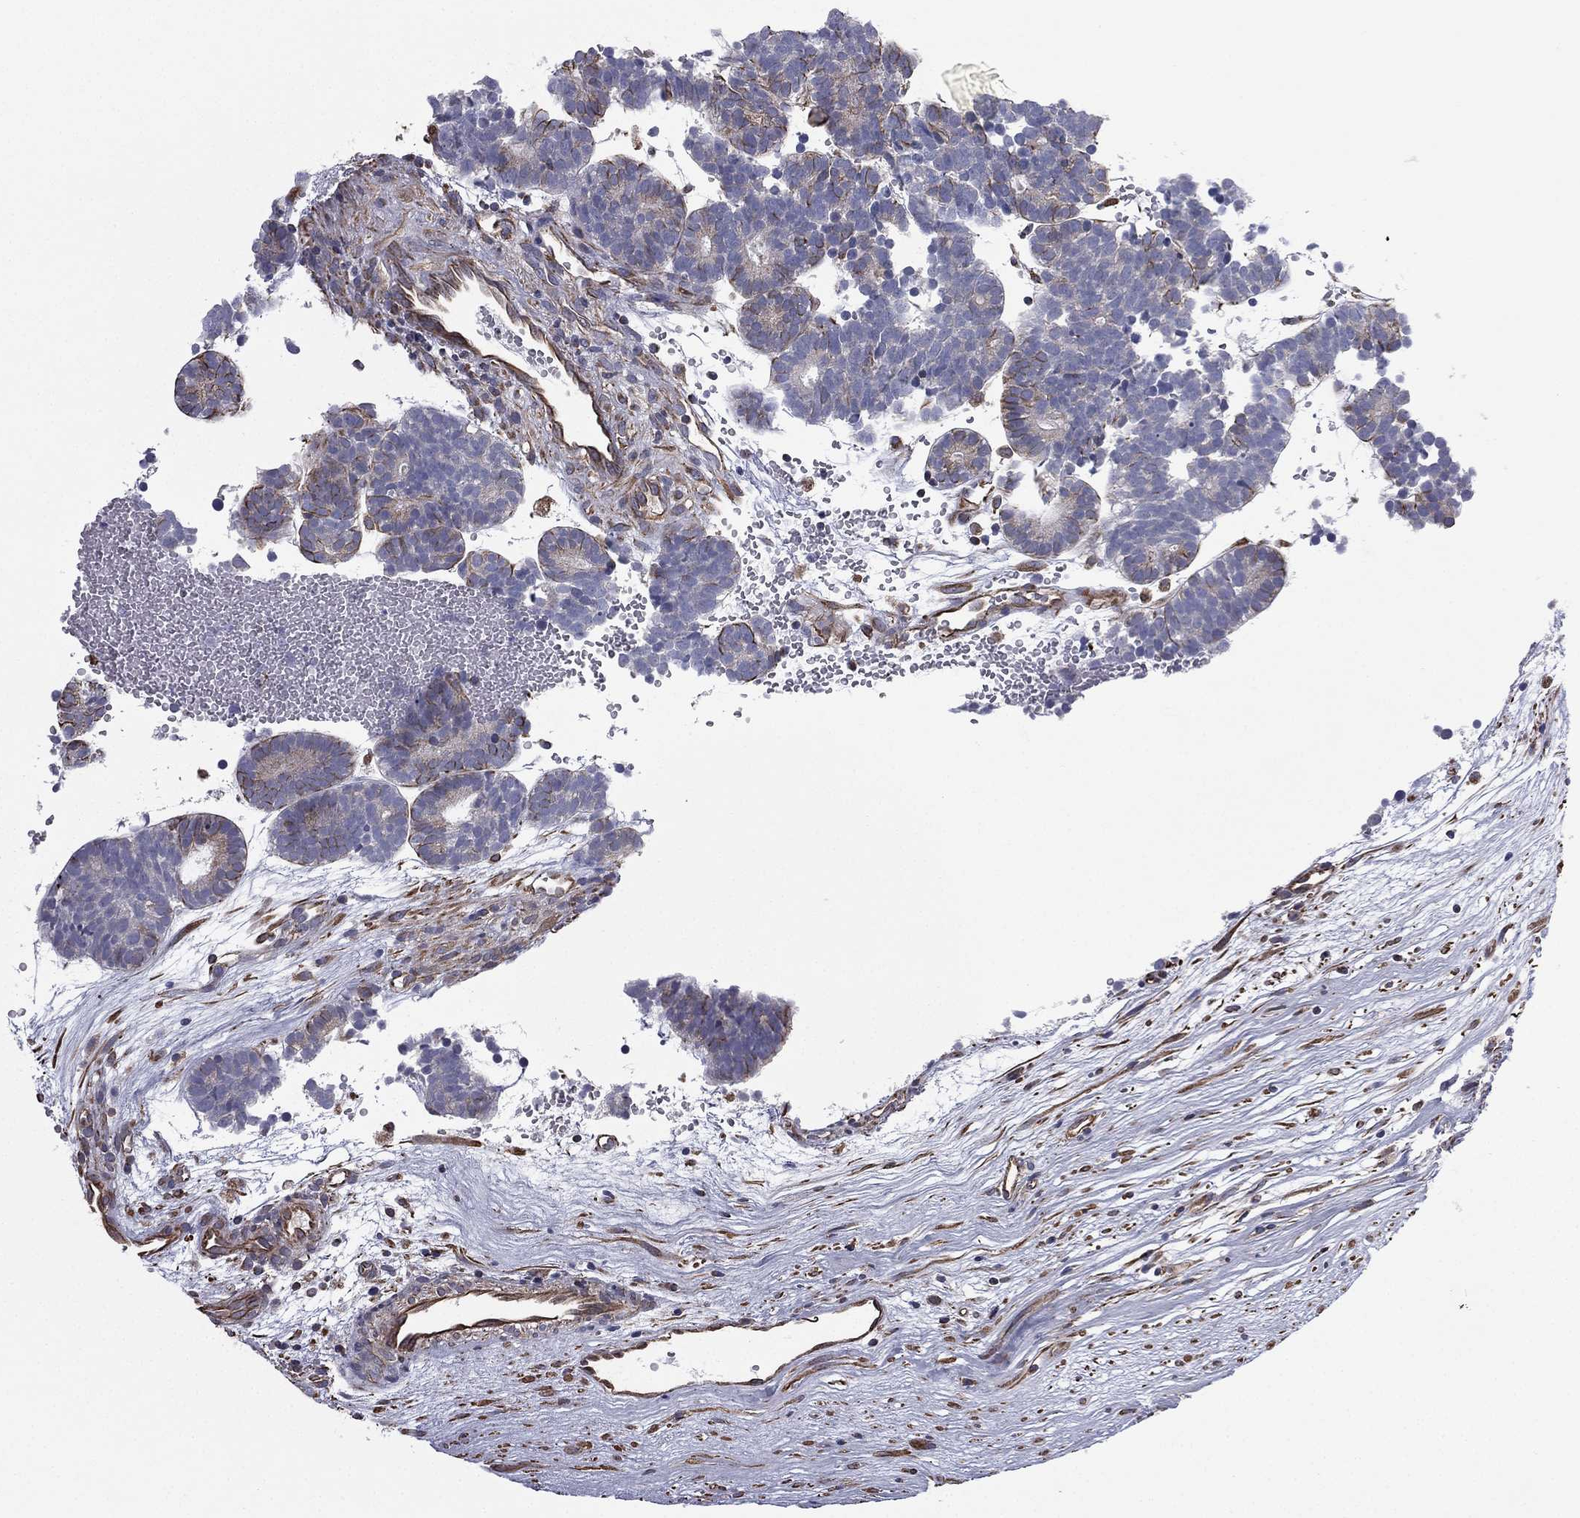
{"staining": {"intensity": "moderate", "quantity": "<25%", "location": "cytoplasmic/membranous"}, "tissue": "head and neck cancer", "cell_type": "Tumor cells", "image_type": "cancer", "snomed": [{"axis": "morphology", "description": "Adenocarcinoma, NOS"}, {"axis": "topography", "description": "Head-Neck"}], "caption": "DAB immunohistochemical staining of head and neck cancer (adenocarcinoma) reveals moderate cytoplasmic/membranous protein expression in about <25% of tumor cells. Nuclei are stained in blue.", "gene": "SCUBE1", "patient": {"sex": "female", "age": 81}}